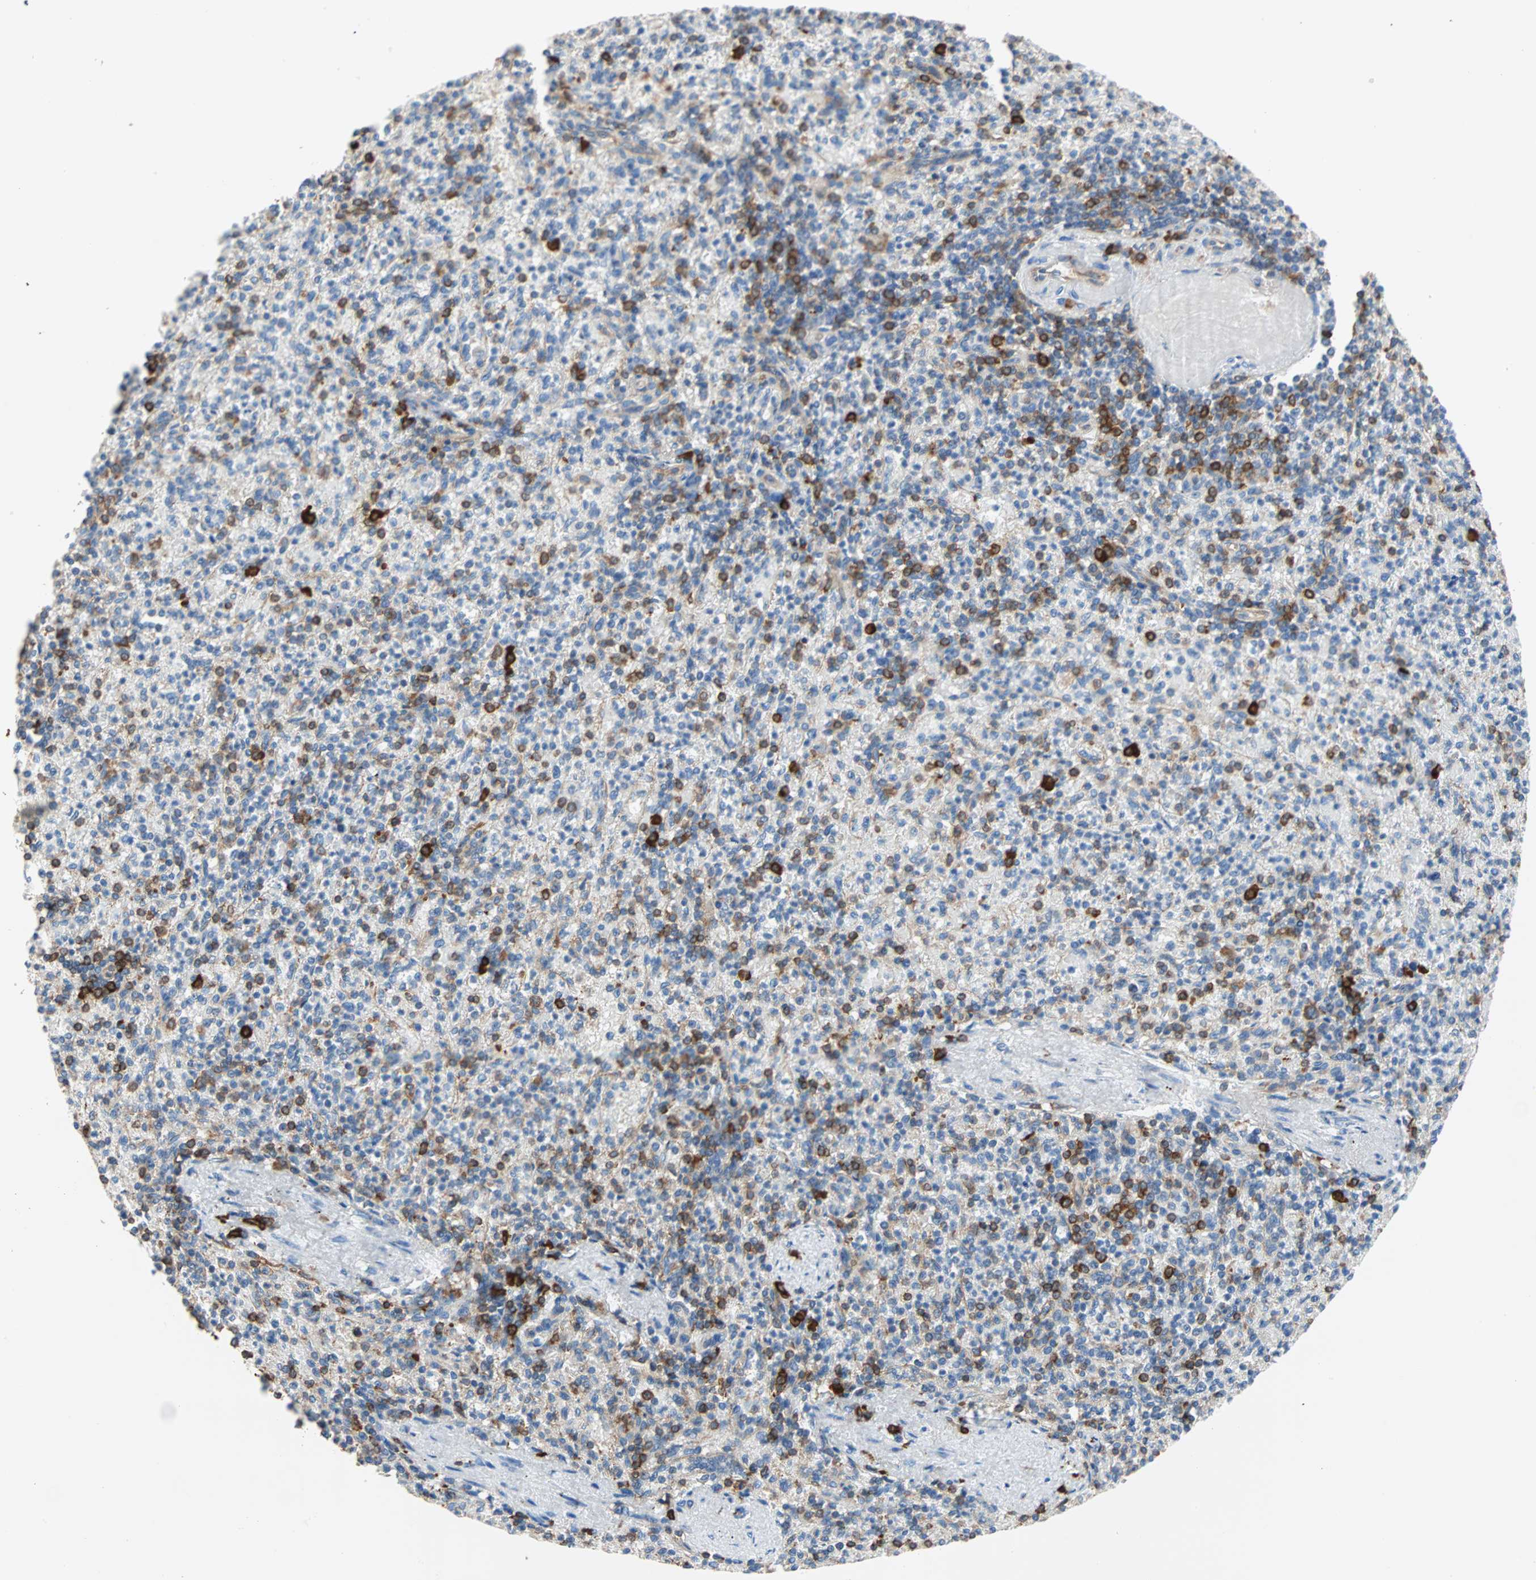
{"staining": {"intensity": "moderate", "quantity": ">75%", "location": "cytoplasmic/membranous"}, "tissue": "spleen", "cell_type": "Cells in red pulp", "image_type": "normal", "snomed": [{"axis": "morphology", "description": "Normal tissue, NOS"}, {"axis": "topography", "description": "Spleen"}], "caption": "Immunohistochemical staining of benign spleen exhibits >75% levels of moderate cytoplasmic/membranous protein staining in about >75% of cells in red pulp.", "gene": "EEF2", "patient": {"sex": "female", "age": 74}}